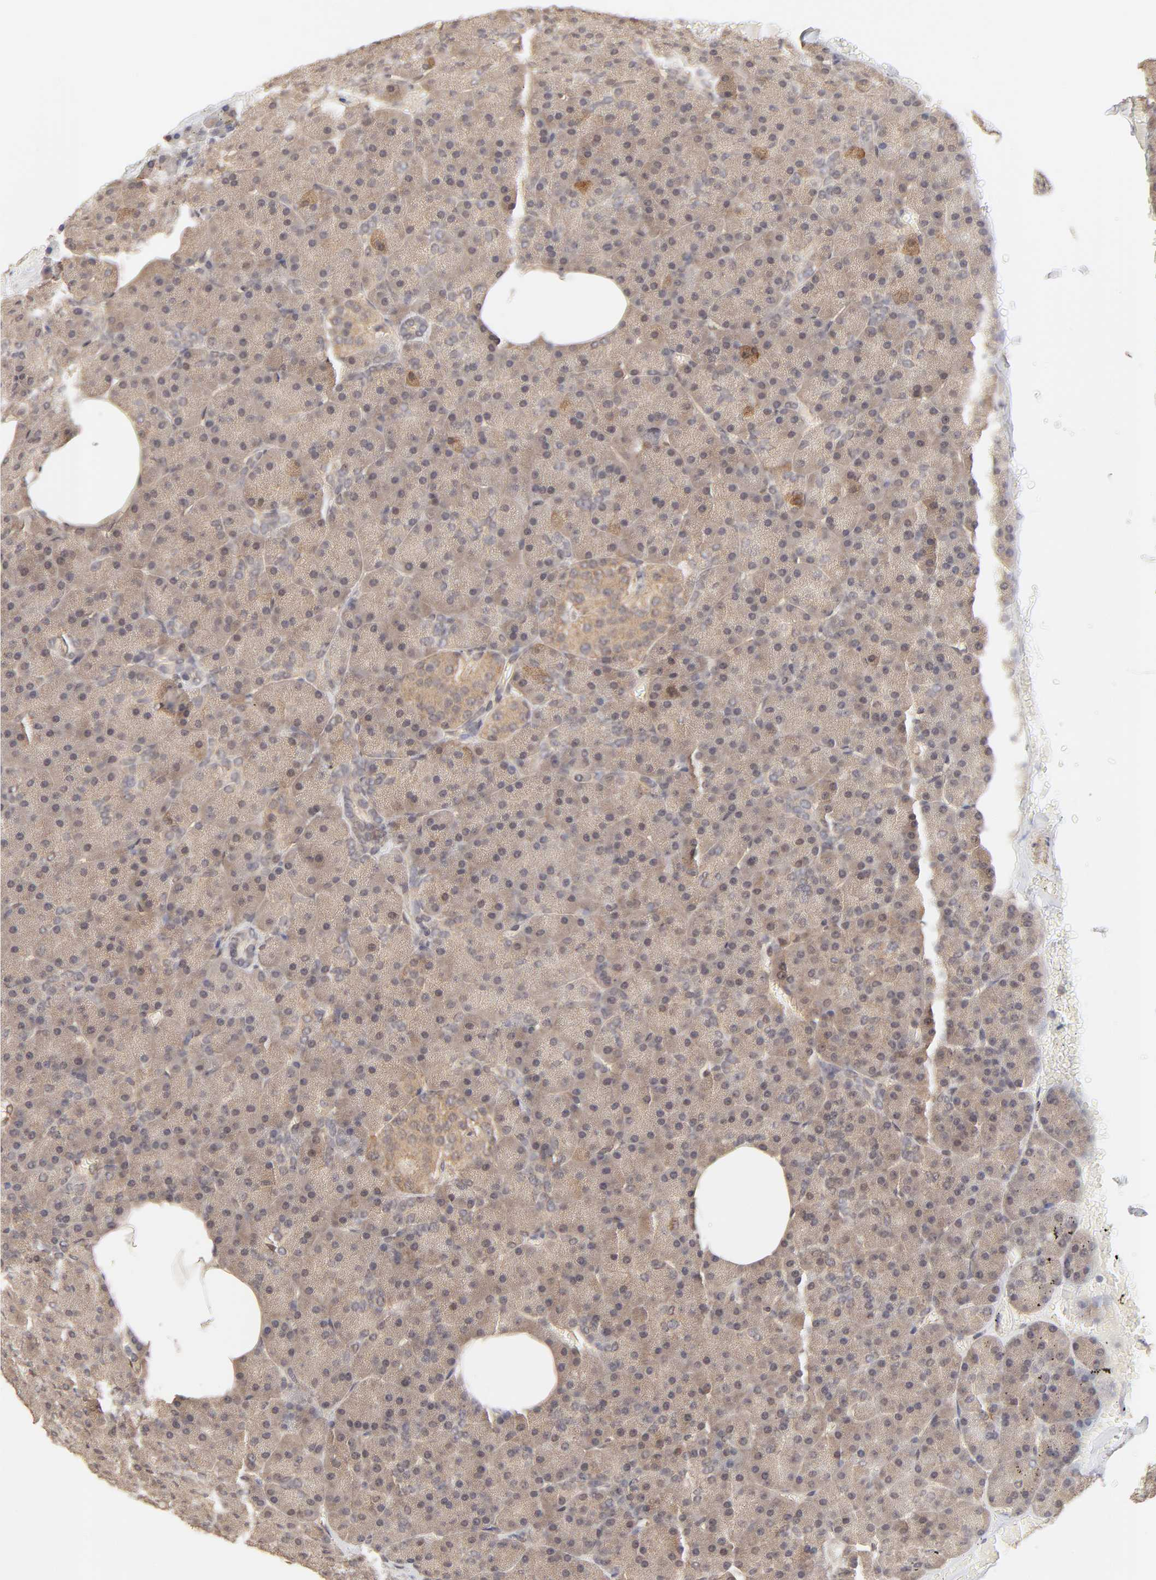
{"staining": {"intensity": "weak", "quantity": ">75%", "location": "cytoplasmic/membranous"}, "tissue": "pancreas", "cell_type": "Exocrine glandular cells", "image_type": "normal", "snomed": [{"axis": "morphology", "description": "Normal tissue, NOS"}, {"axis": "topography", "description": "Pancreas"}], "caption": "Immunohistochemistry (IHC) of unremarkable pancreas exhibits low levels of weak cytoplasmic/membranous expression in about >75% of exocrine glandular cells.", "gene": "MAPK1", "patient": {"sex": "female", "age": 35}}